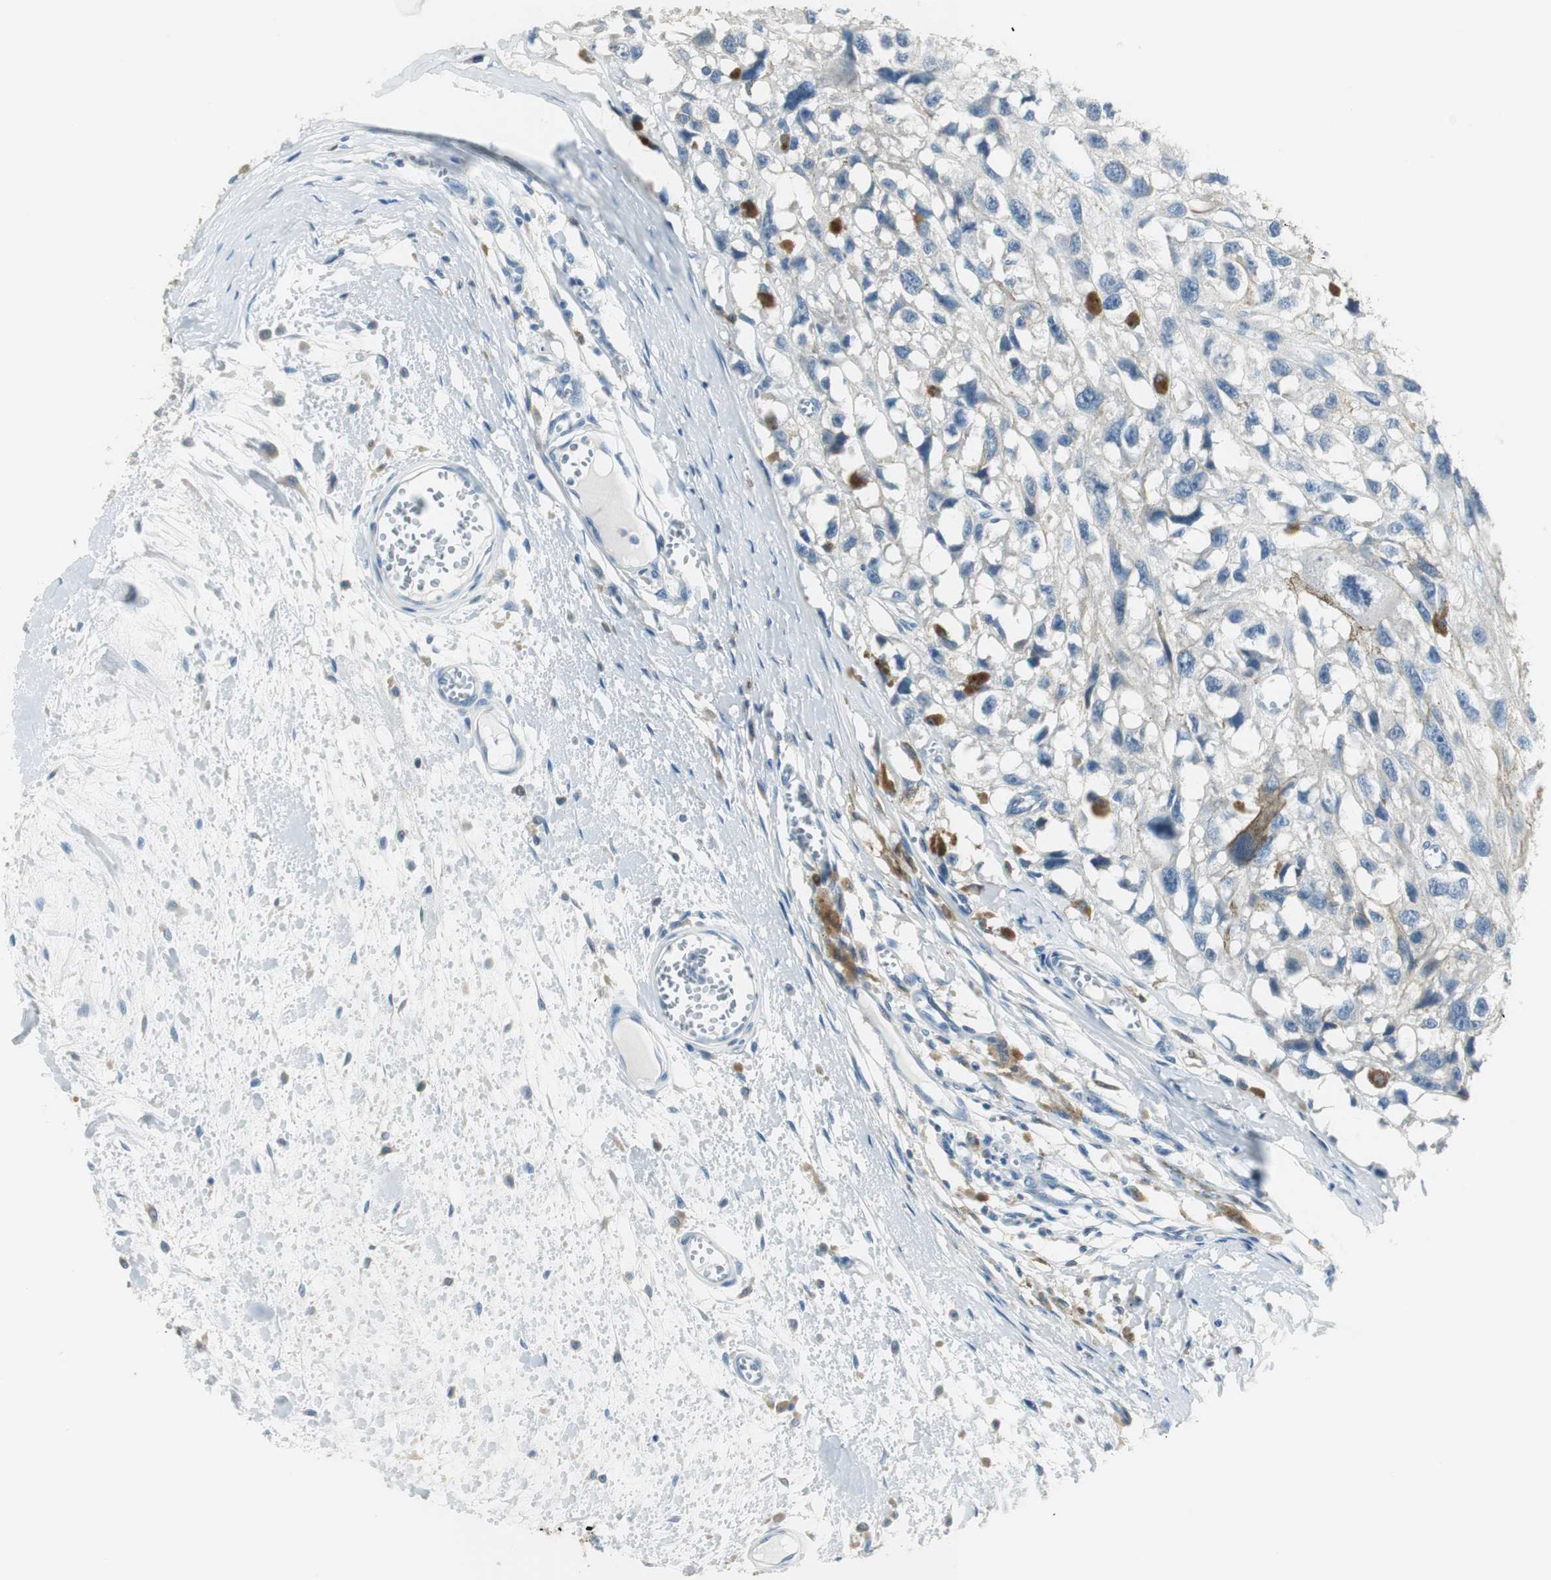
{"staining": {"intensity": "negative", "quantity": "none", "location": "none"}, "tissue": "melanoma", "cell_type": "Tumor cells", "image_type": "cancer", "snomed": [{"axis": "morphology", "description": "Malignant melanoma, Metastatic site"}, {"axis": "topography", "description": "Lymph node"}], "caption": "A histopathology image of melanoma stained for a protein shows no brown staining in tumor cells.", "gene": "MSTO1", "patient": {"sex": "male", "age": 59}}